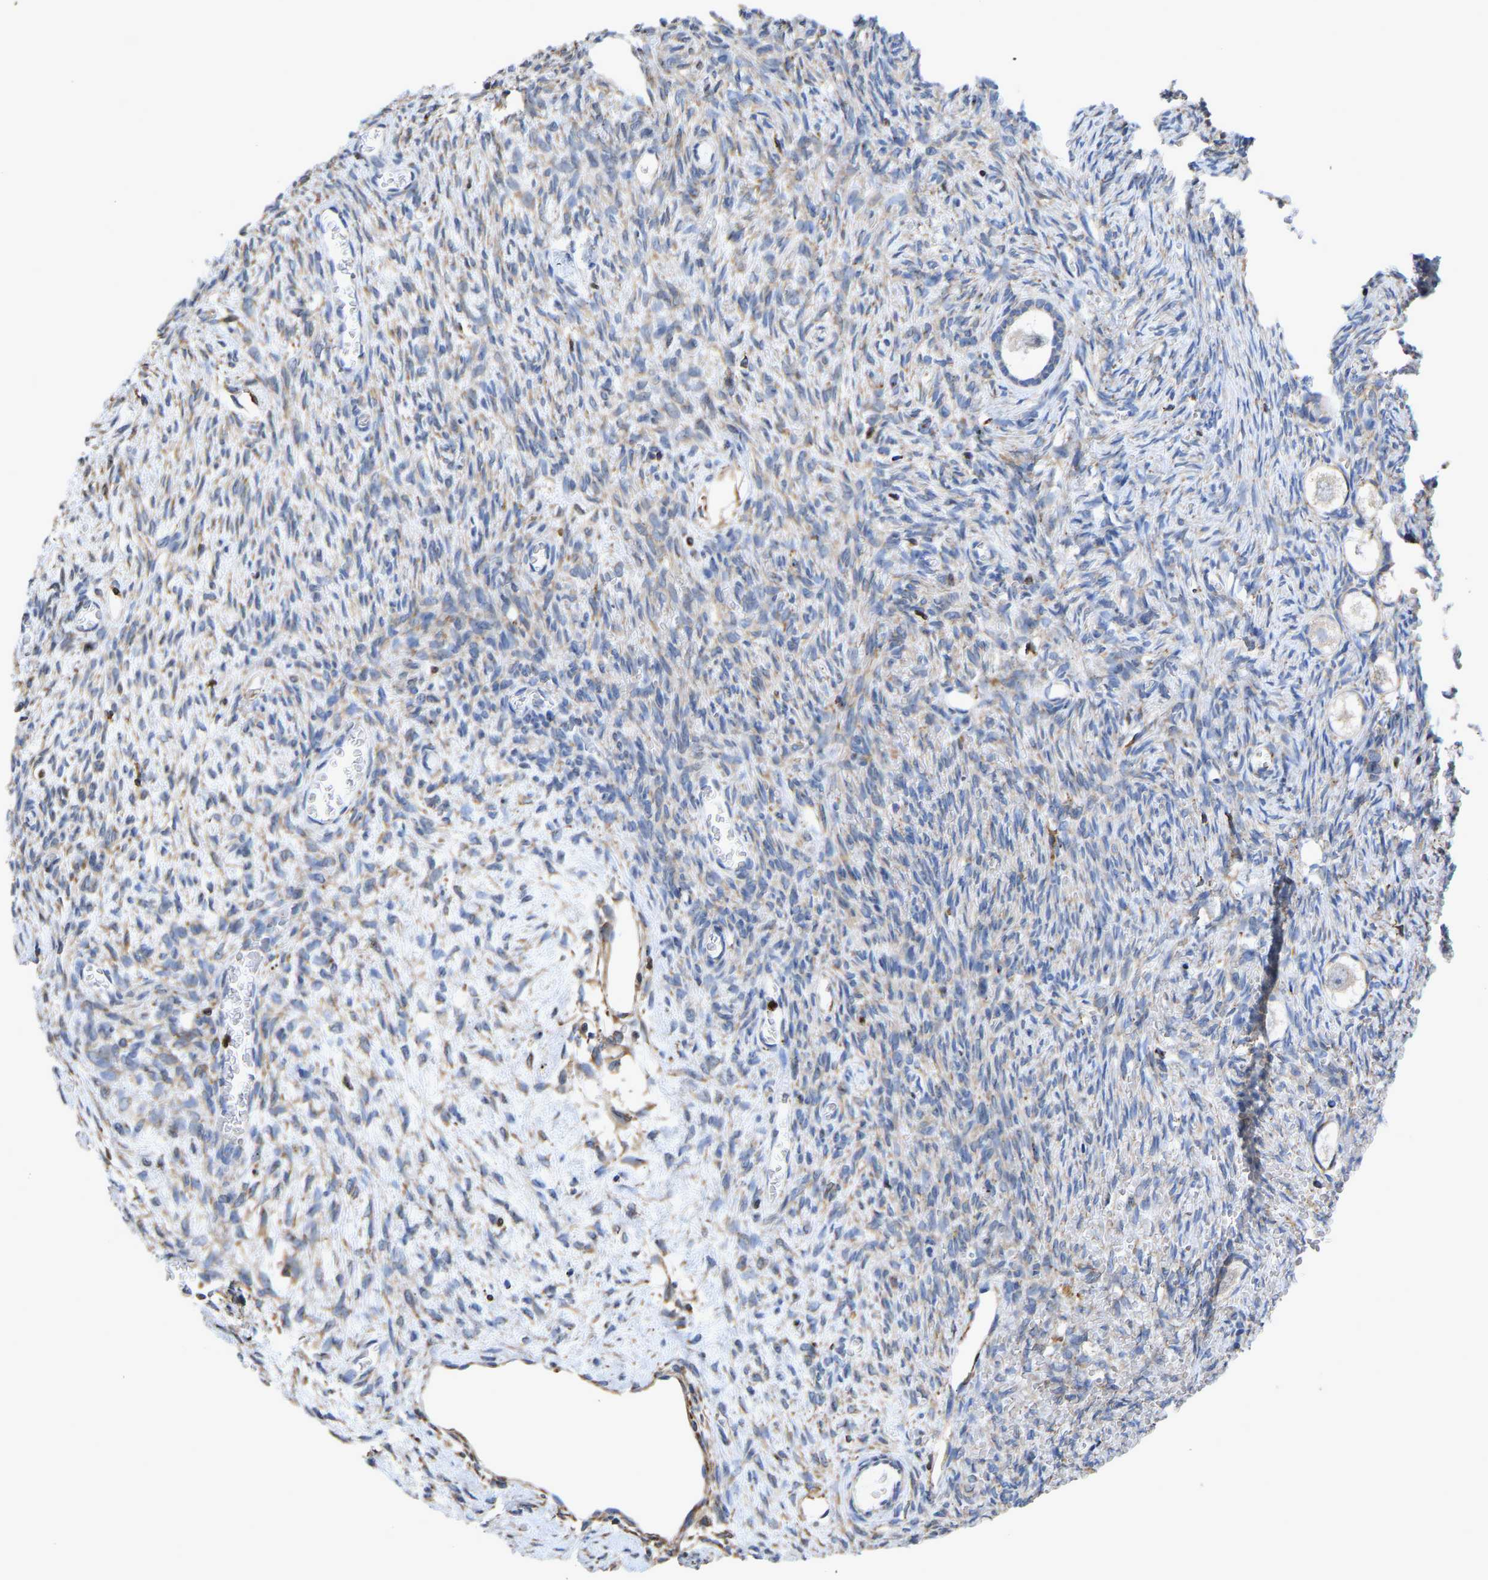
{"staining": {"intensity": "weak", "quantity": "<25%", "location": "cytoplasmic/membranous"}, "tissue": "ovary", "cell_type": "Follicle cells", "image_type": "normal", "snomed": [{"axis": "morphology", "description": "Normal tissue, NOS"}, {"axis": "topography", "description": "Ovary"}], "caption": "Ovary stained for a protein using IHC displays no expression follicle cells.", "gene": "P4HB", "patient": {"sex": "female", "age": 27}}